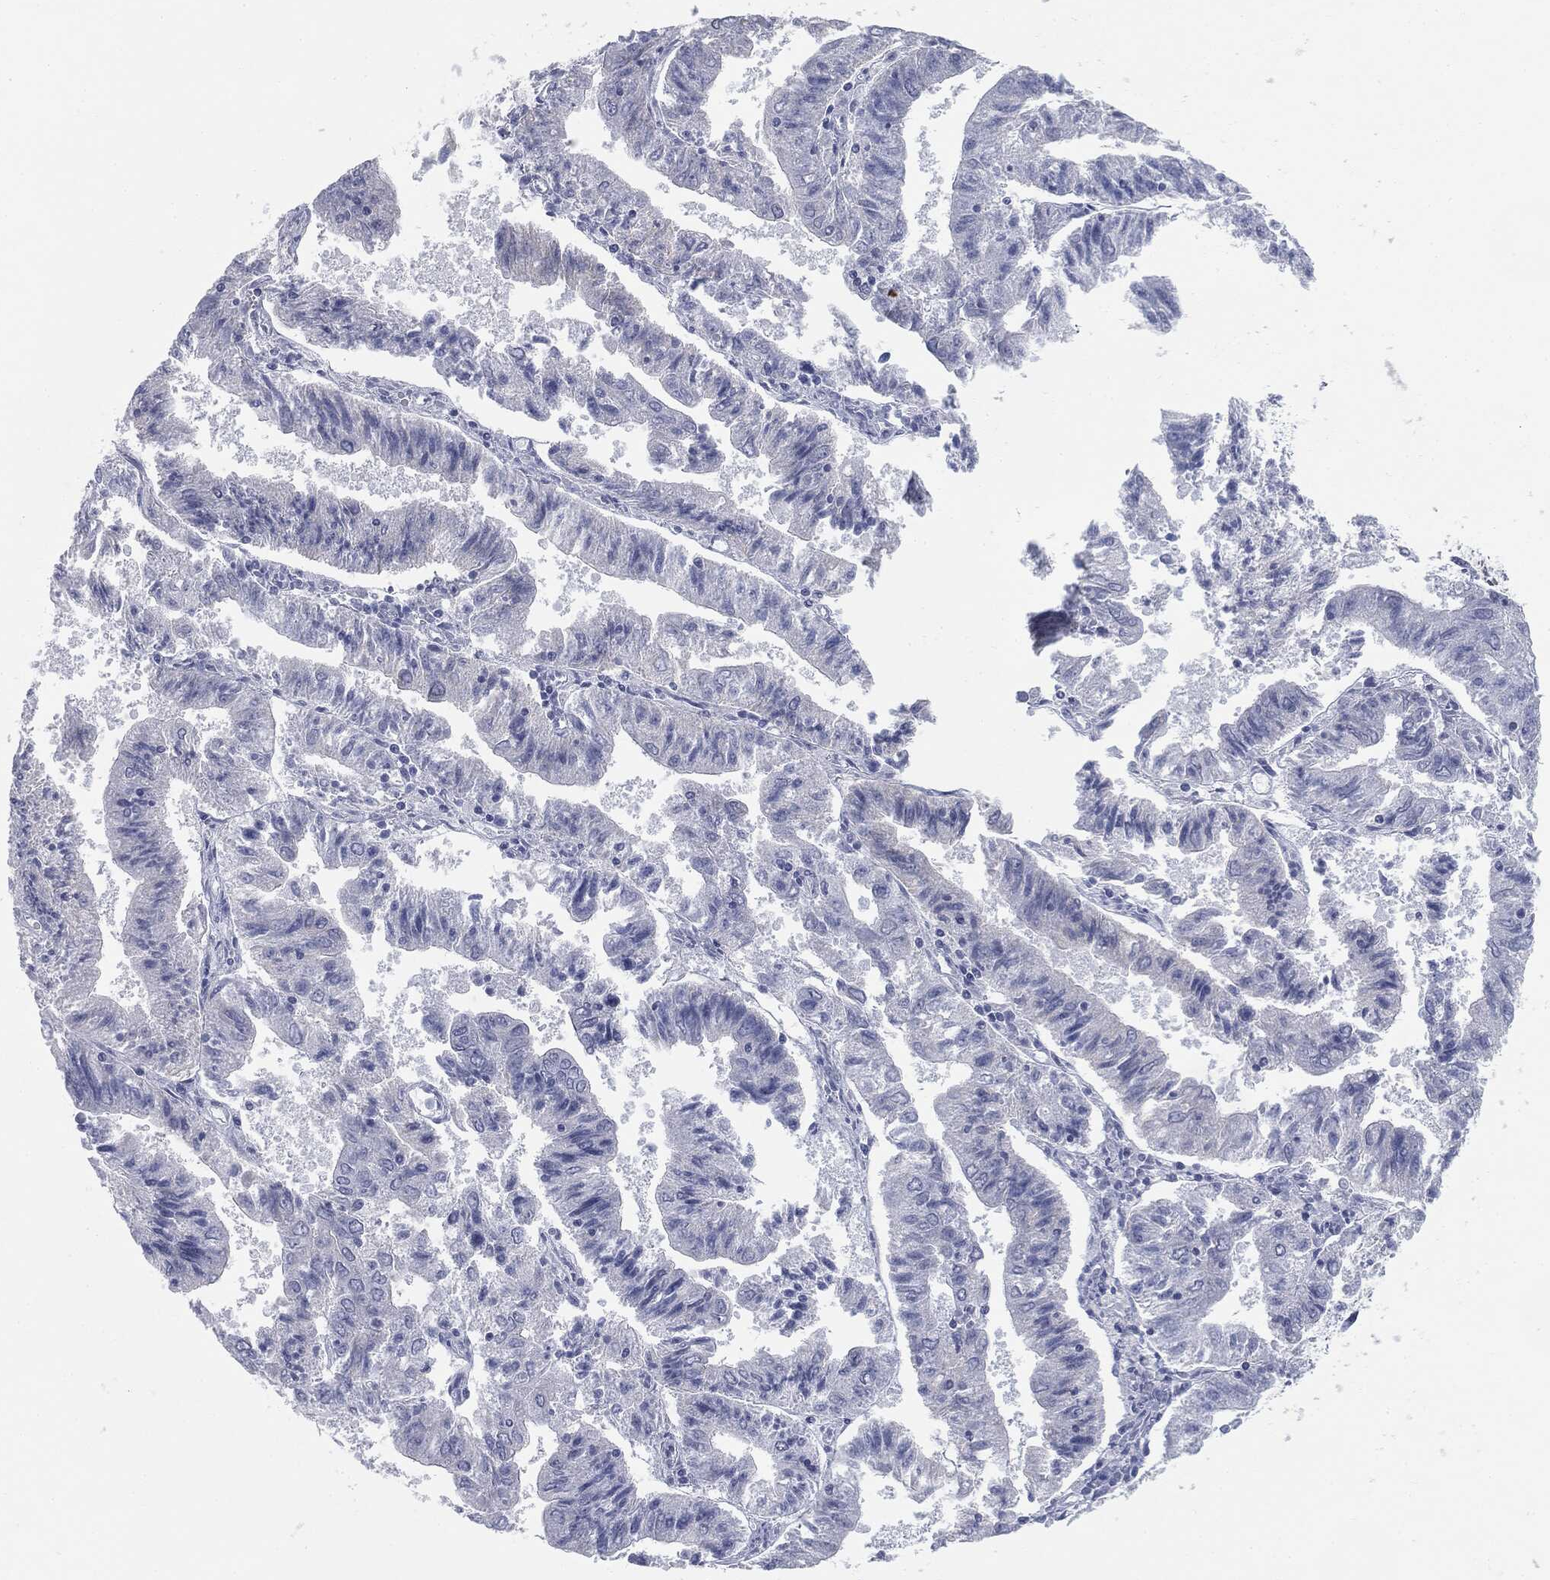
{"staining": {"intensity": "negative", "quantity": "none", "location": "none"}, "tissue": "endometrial cancer", "cell_type": "Tumor cells", "image_type": "cancer", "snomed": [{"axis": "morphology", "description": "Adenocarcinoma, NOS"}, {"axis": "topography", "description": "Endometrium"}], "caption": "This is an immunohistochemistry (IHC) image of endometrial adenocarcinoma. There is no staining in tumor cells.", "gene": "TPO", "patient": {"sex": "female", "age": 82}}